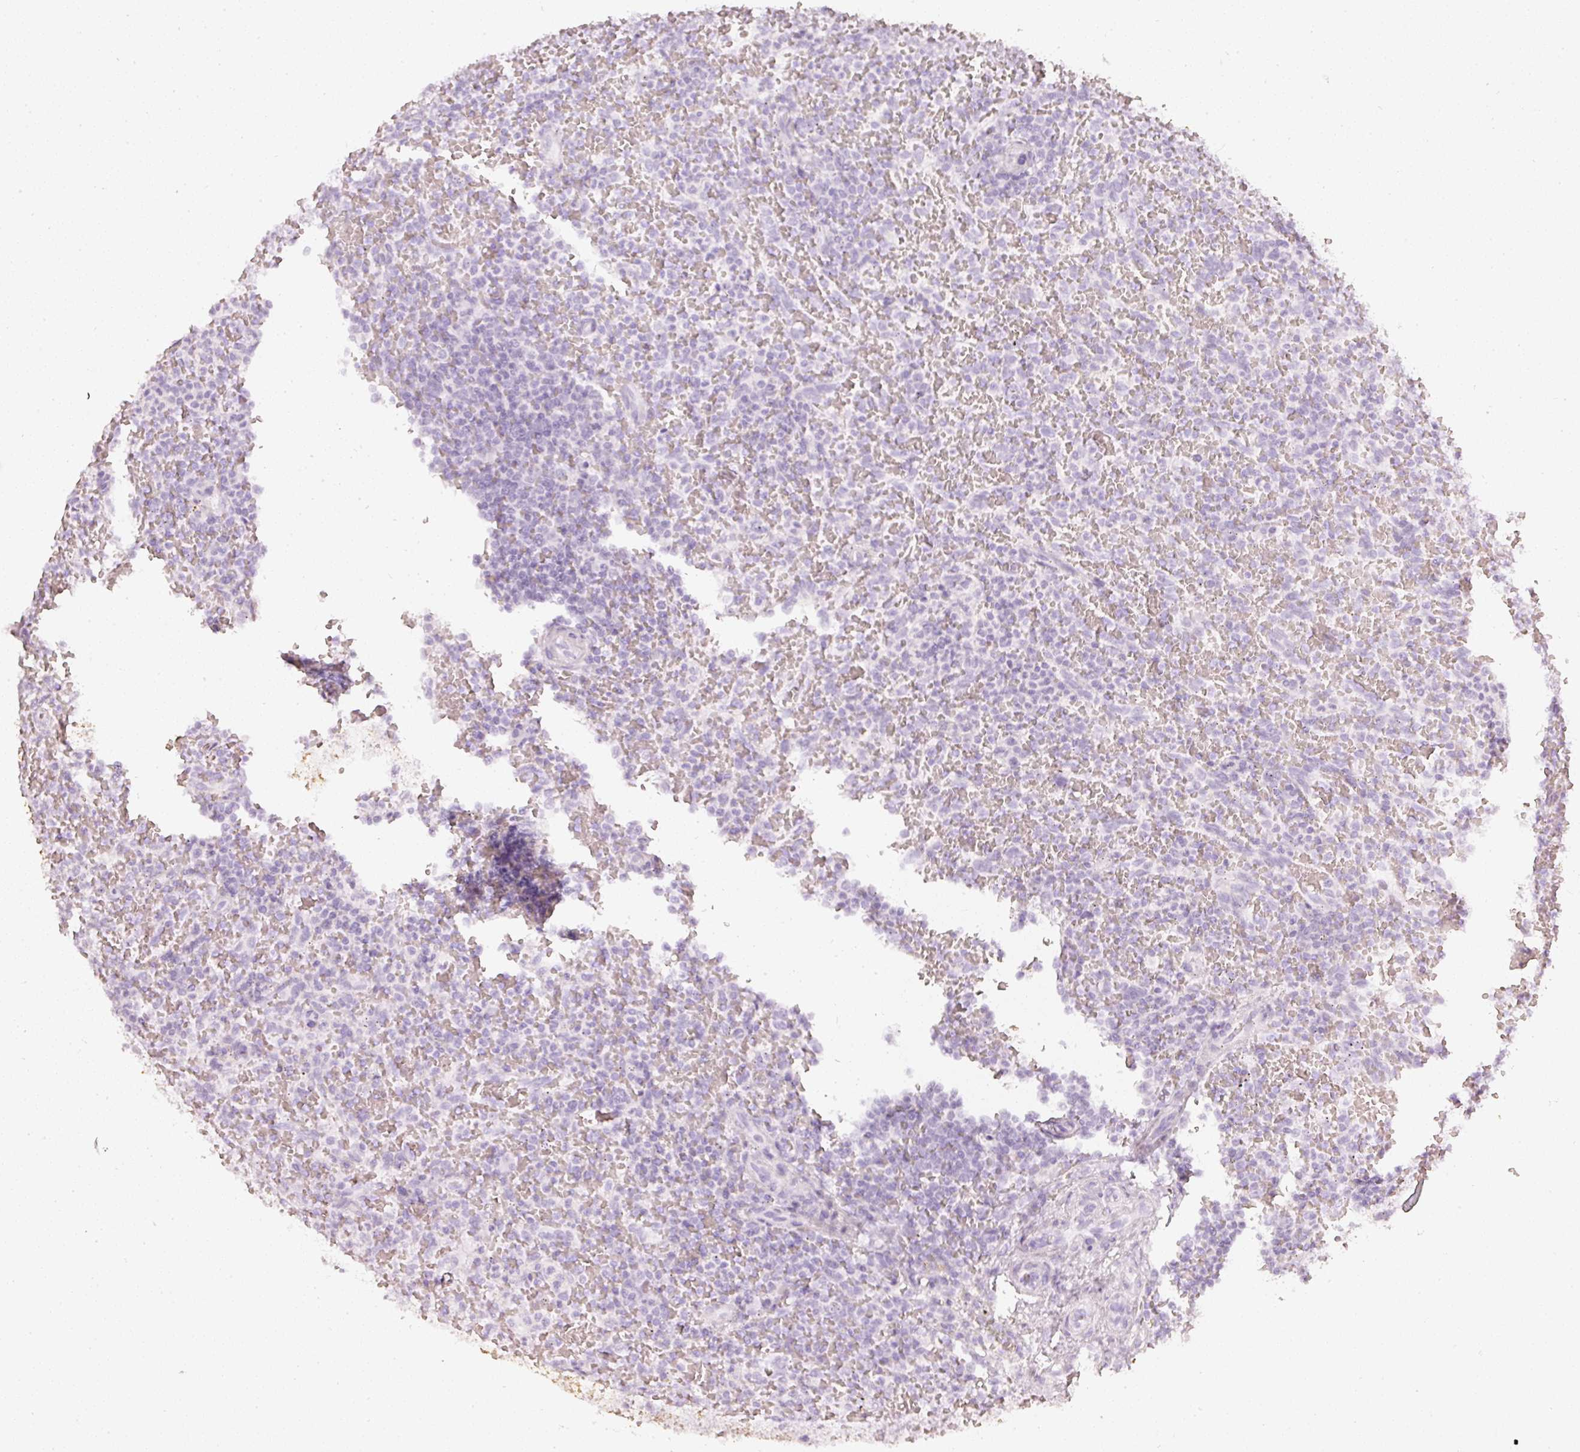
{"staining": {"intensity": "negative", "quantity": "none", "location": "none"}, "tissue": "lymphoma", "cell_type": "Tumor cells", "image_type": "cancer", "snomed": [{"axis": "morphology", "description": "Malignant lymphoma, non-Hodgkin's type, Low grade"}, {"axis": "topography", "description": "Spleen"}], "caption": "A micrograph of human lymphoma is negative for staining in tumor cells.", "gene": "CNP", "patient": {"sex": "female", "age": 64}}